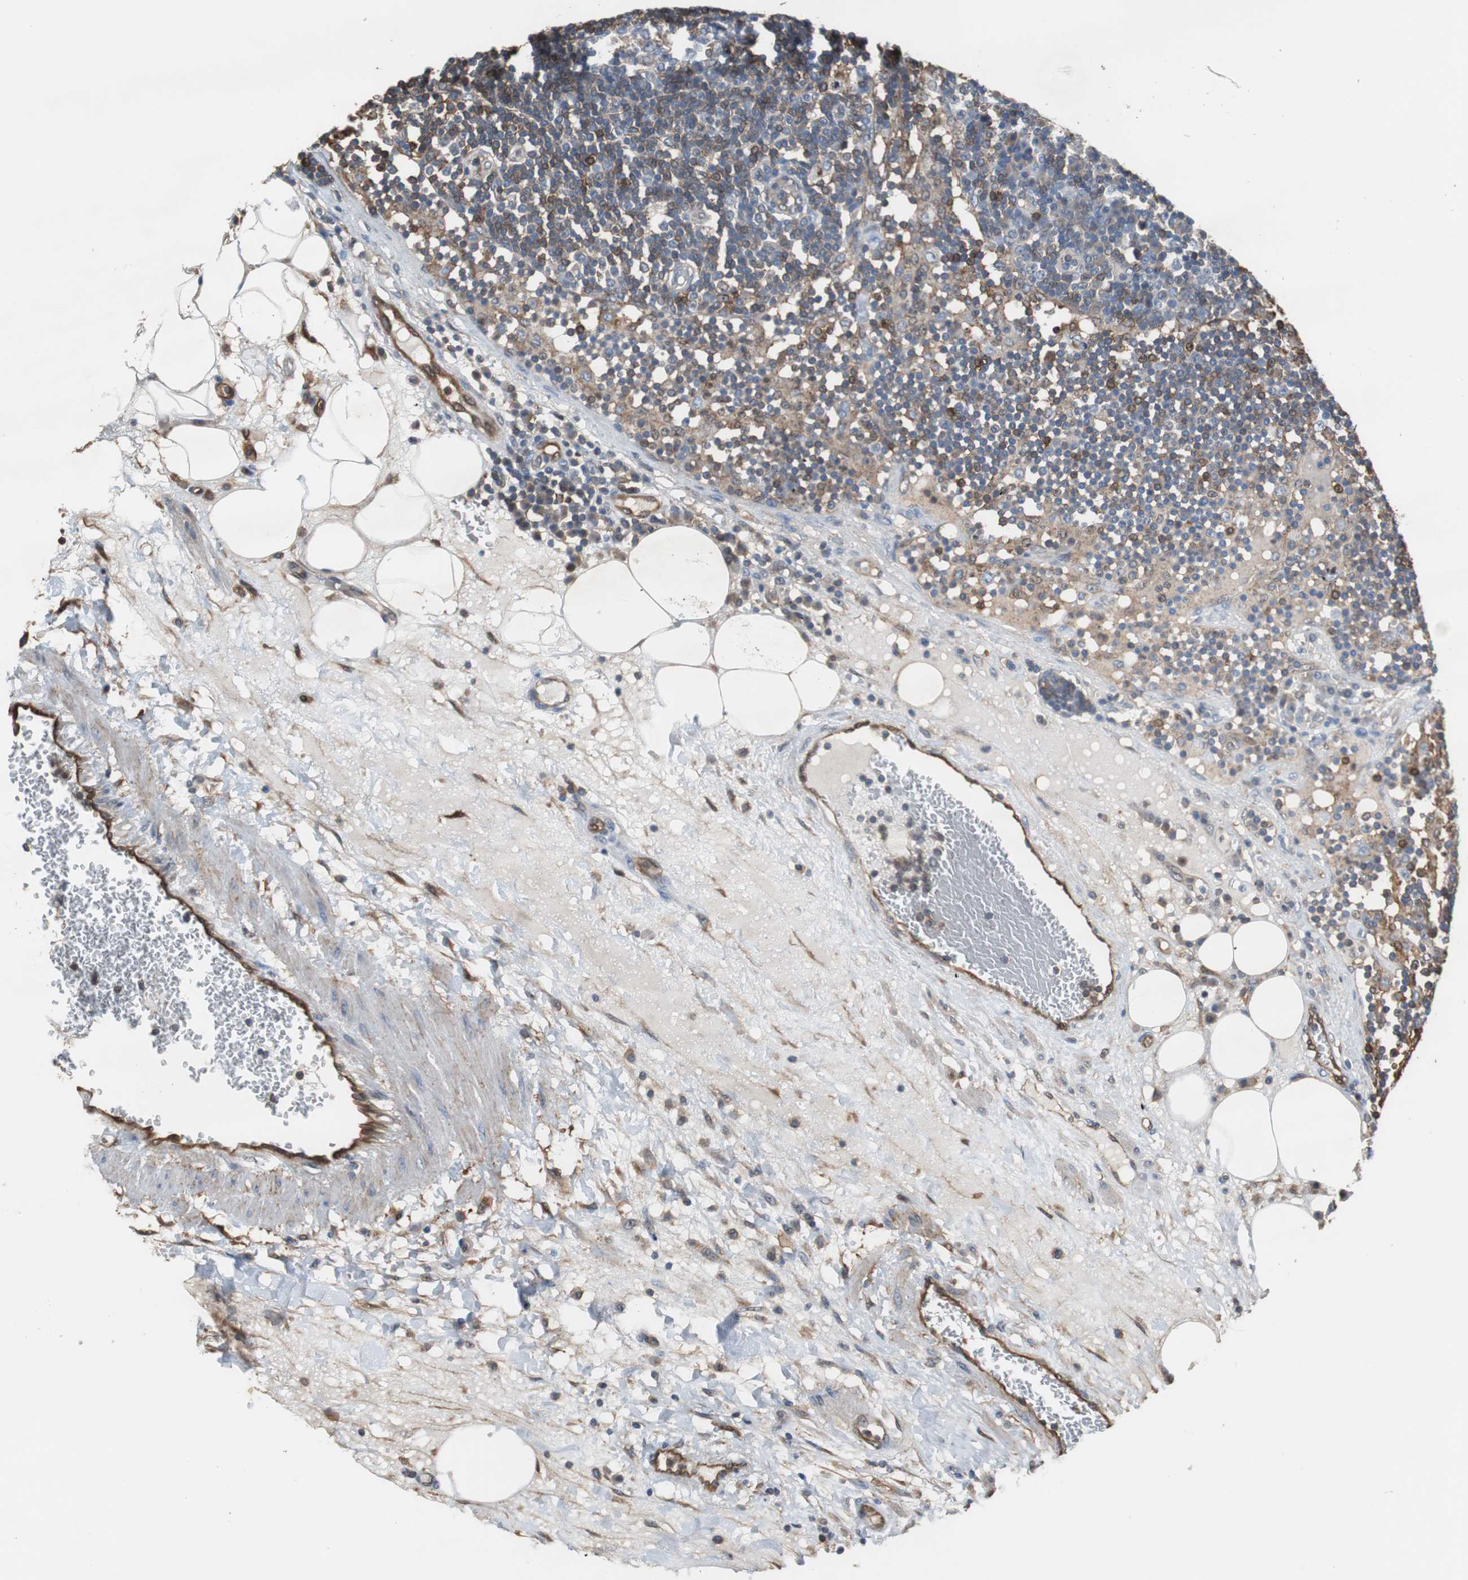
{"staining": {"intensity": "weak", "quantity": "<25%", "location": "cytoplasmic/membranous"}, "tissue": "lymph node", "cell_type": "Germinal center cells", "image_type": "normal", "snomed": [{"axis": "morphology", "description": "Normal tissue, NOS"}, {"axis": "morphology", "description": "Squamous cell carcinoma, metastatic, NOS"}, {"axis": "topography", "description": "Lymph node"}], "caption": "This is an immunohistochemistry (IHC) micrograph of benign lymph node. There is no staining in germinal center cells.", "gene": "ANXA4", "patient": {"sex": "female", "age": 53}}